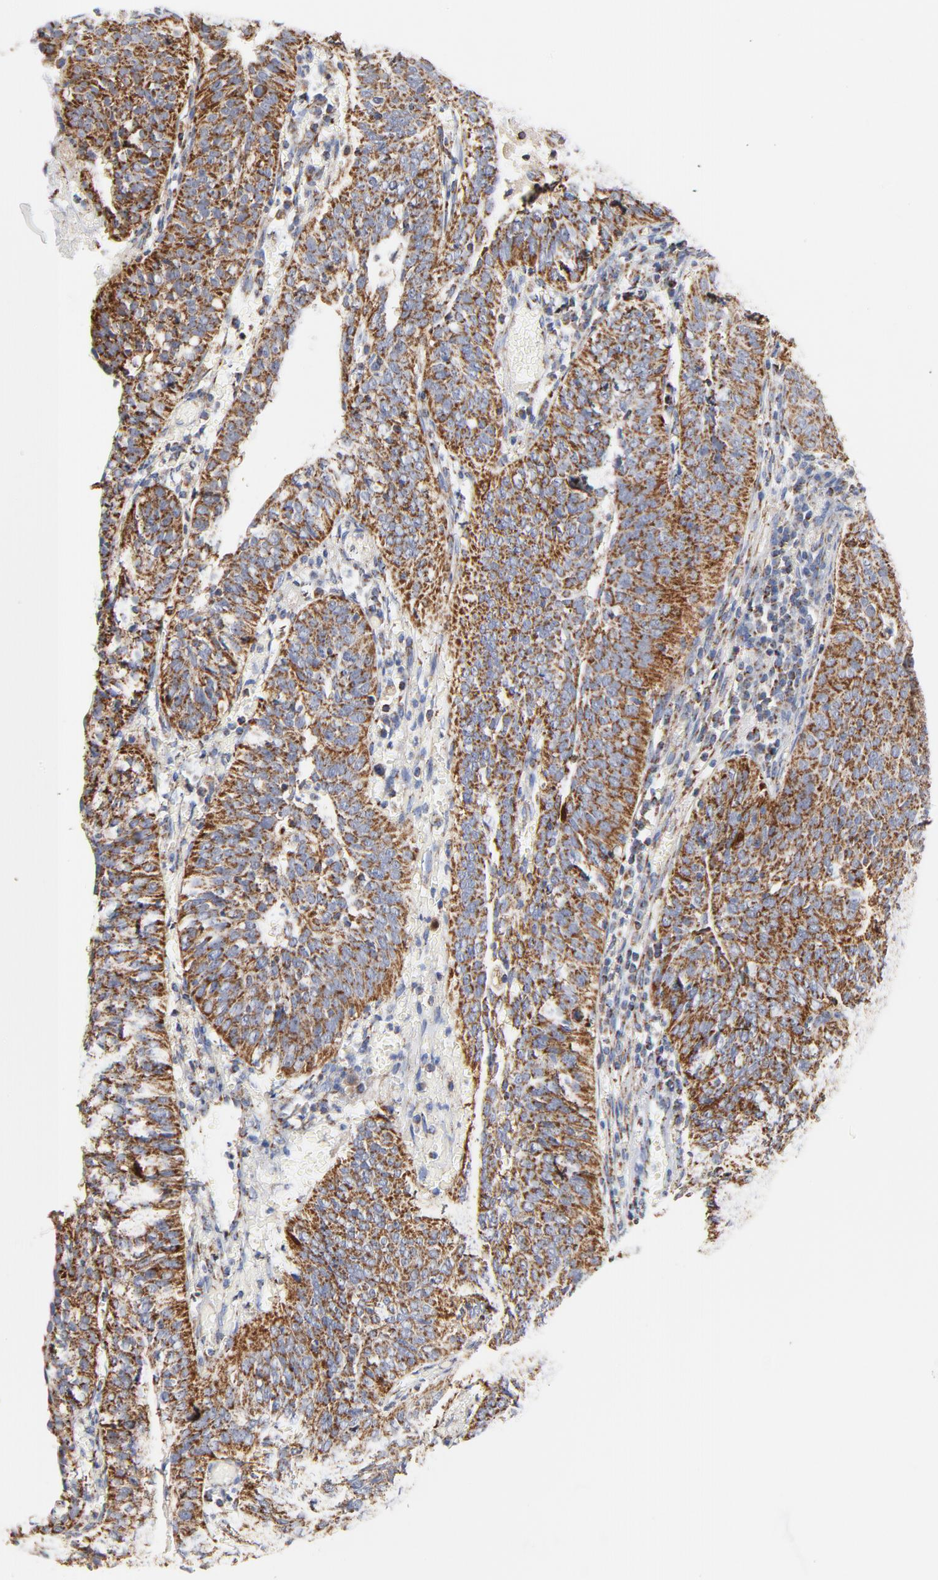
{"staining": {"intensity": "strong", "quantity": ">75%", "location": "cytoplasmic/membranous"}, "tissue": "cervical cancer", "cell_type": "Tumor cells", "image_type": "cancer", "snomed": [{"axis": "morphology", "description": "Squamous cell carcinoma, NOS"}, {"axis": "topography", "description": "Cervix"}], "caption": "Immunohistochemical staining of human cervical cancer (squamous cell carcinoma) displays high levels of strong cytoplasmic/membranous staining in approximately >75% of tumor cells.", "gene": "DIABLO", "patient": {"sex": "female", "age": 39}}